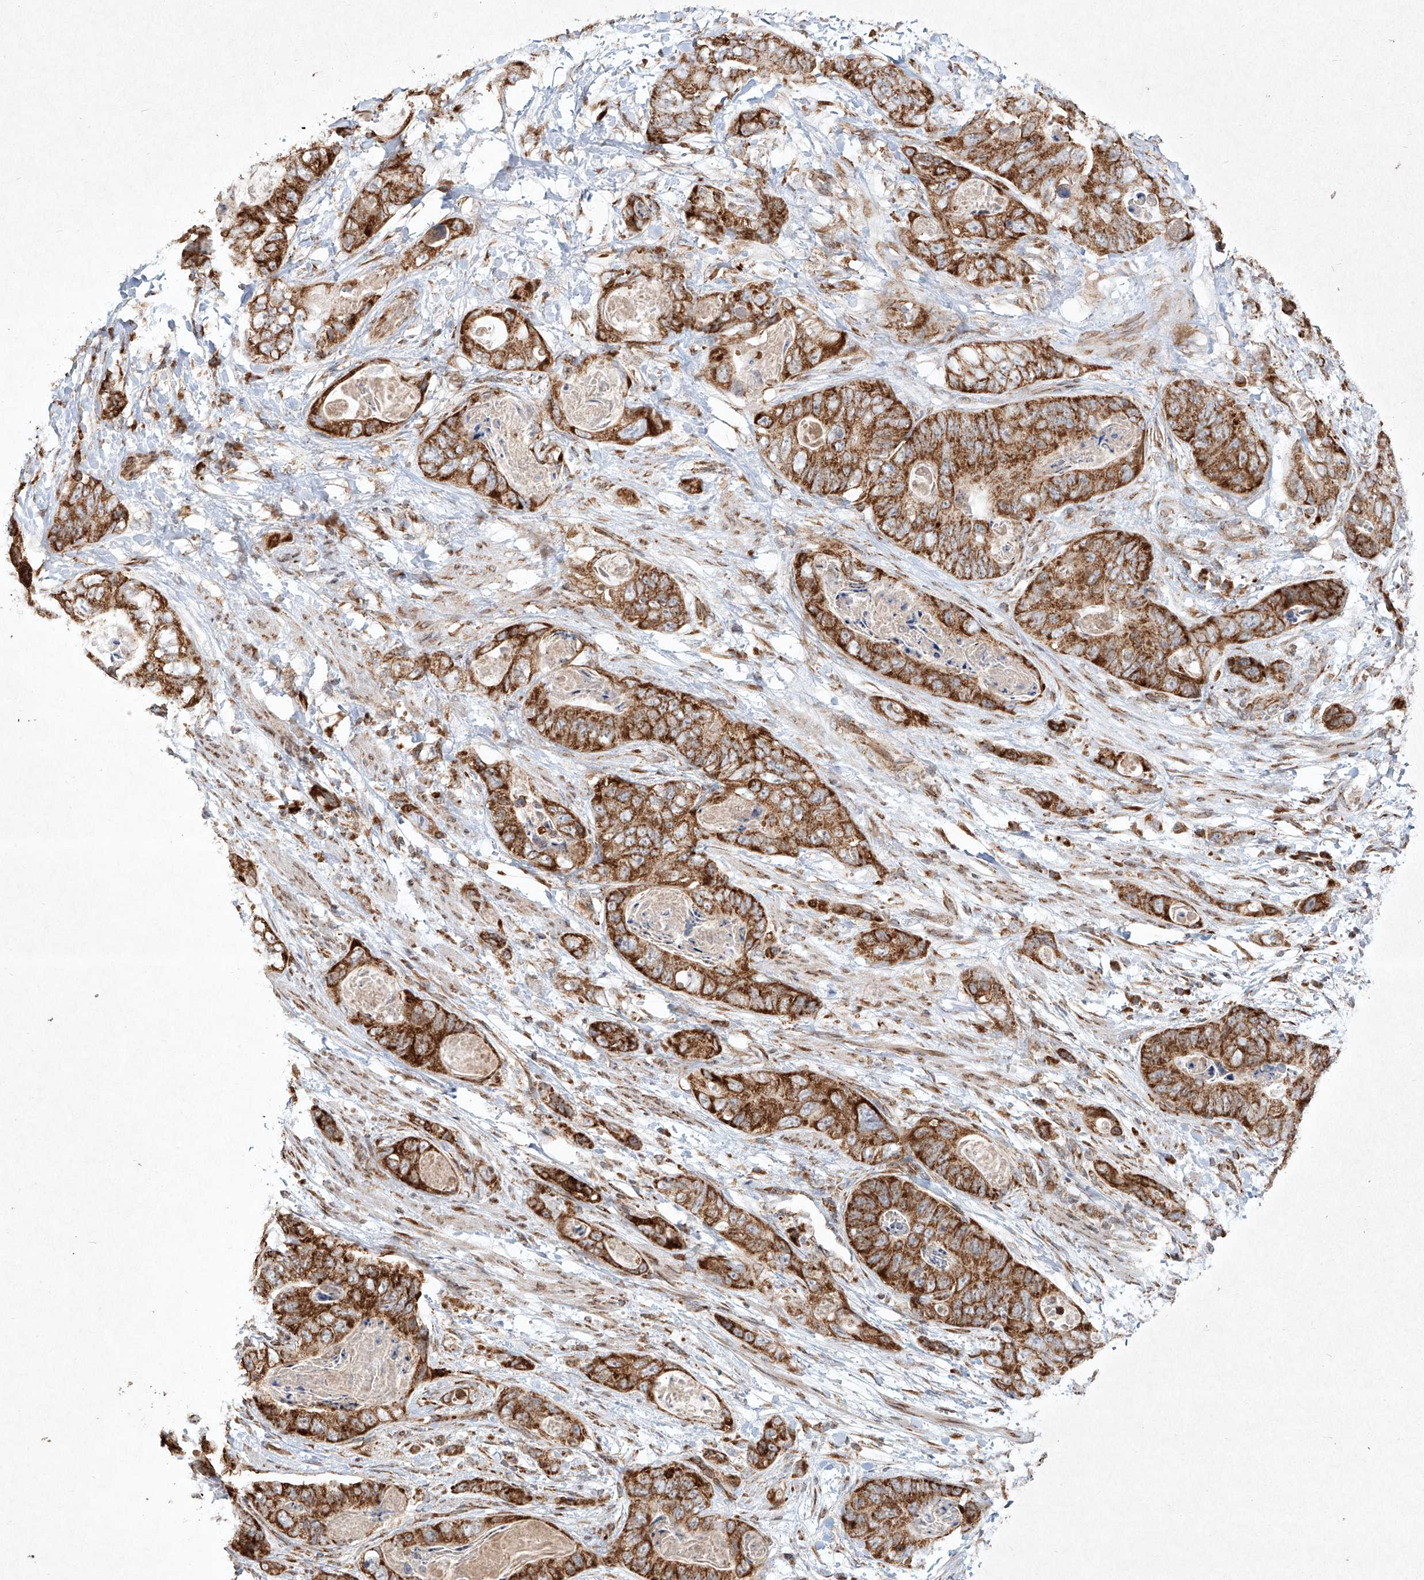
{"staining": {"intensity": "strong", "quantity": ">75%", "location": "cytoplasmic/membranous"}, "tissue": "stomach cancer", "cell_type": "Tumor cells", "image_type": "cancer", "snomed": [{"axis": "morphology", "description": "Adenocarcinoma, NOS"}, {"axis": "topography", "description": "Stomach"}], "caption": "Tumor cells reveal high levels of strong cytoplasmic/membranous positivity in about >75% of cells in human stomach adenocarcinoma.", "gene": "SEMA3B", "patient": {"sex": "female", "age": 89}}